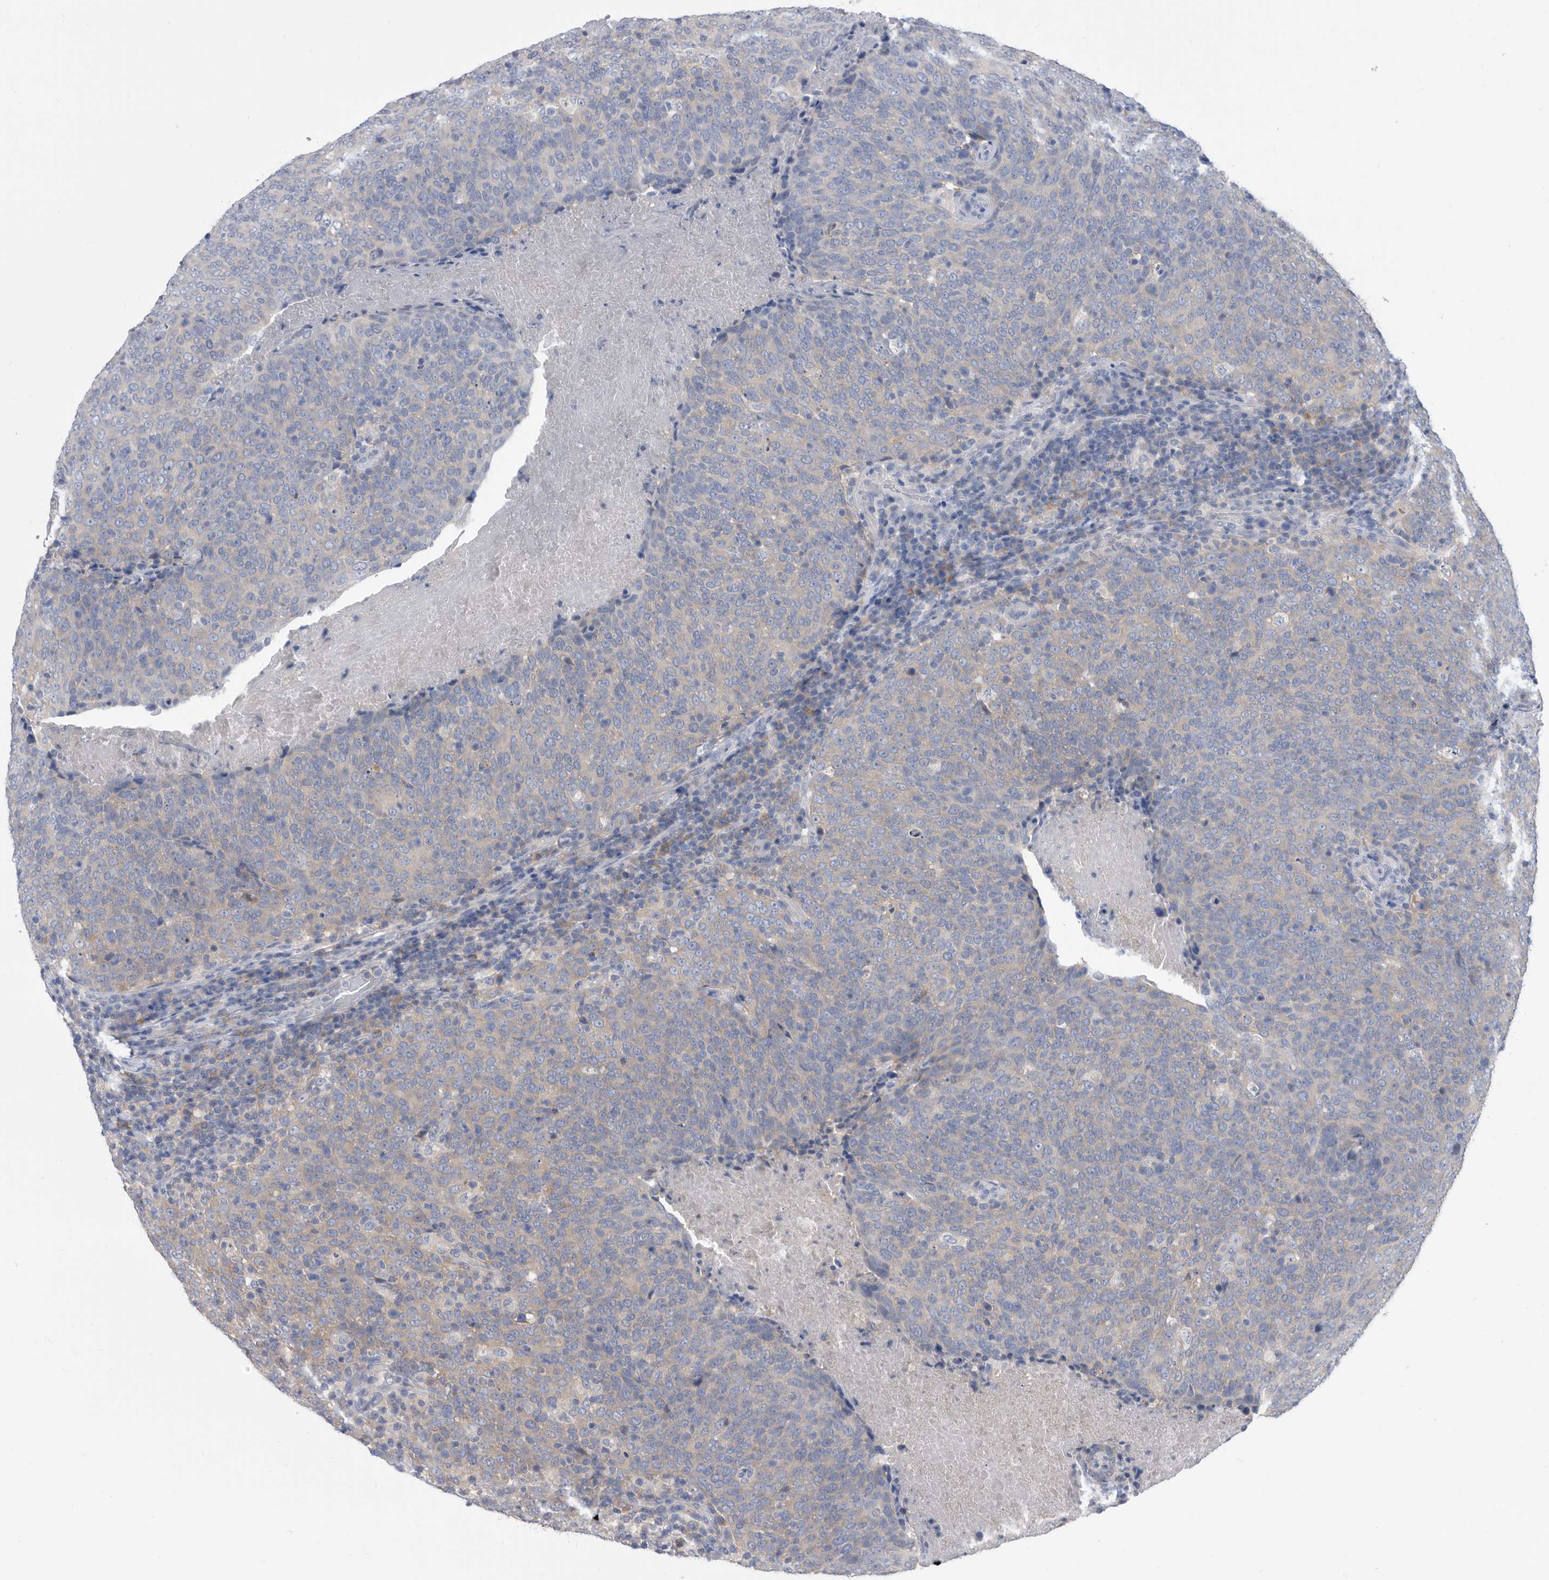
{"staining": {"intensity": "weak", "quantity": "25%-75%", "location": "cytoplasmic/membranous"}, "tissue": "head and neck cancer", "cell_type": "Tumor cells", "image_type": "cancer", "snomed": [{"axis": "morphology", "description": "Squamous cell carcinoma, NOS"}, {"axis": "morphology", "description": "Squamous cell carcinoma, metastatic, NOS"}, {"axis": "topography", "description": "Lymph node"}, {"axis": "topography", "description": "Head-Neck"}], "caption": "IHC of head and neck metastatic squamous cell carcinoma displays low levels of weak cytoplasmic/membranous staining in about 25%-75% of tumor cells.", "gene": "CCT4", "patient": {"sex": "male", "age": 62}}